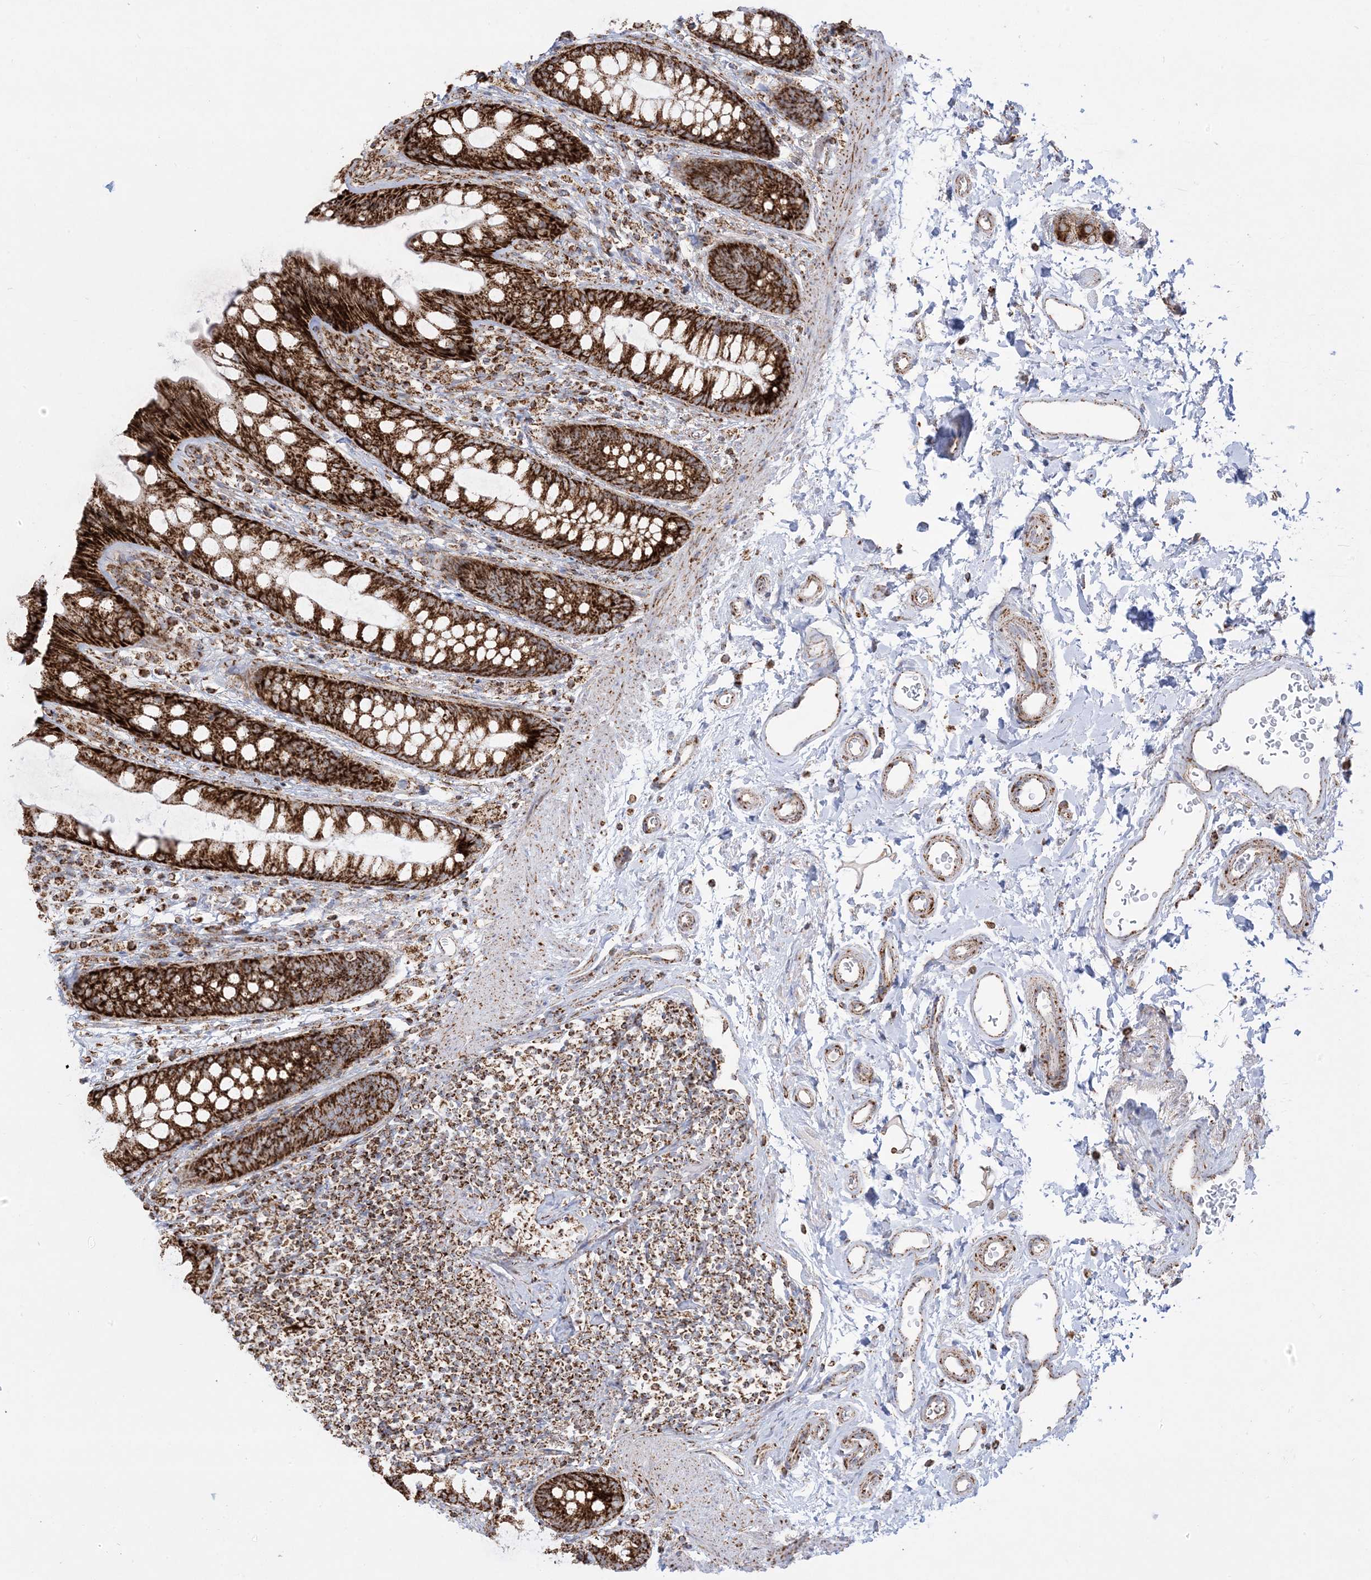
{"staining": {"intensity": "strong", "quantity": ">75%", "location": "cytoplasmic/membranous"}, "tissue": "rectum", "cell_type": "Glandular cells", "image_type": "normal", "snomed": [{"axis": "morphology", "description": "Normal tissue, NOS"}, {"axis": "topography", "description": "Rectum"}], "caption": "IHC (DAB (3,3'-diaminobenzidine)) staining of benign human rectum demonstrates strong cytoplasmic/membranous protein positivity in approximately >75% of glandular cells.", "gene": "MRPS36", "patient": {"sex": "female", "age": 65}}